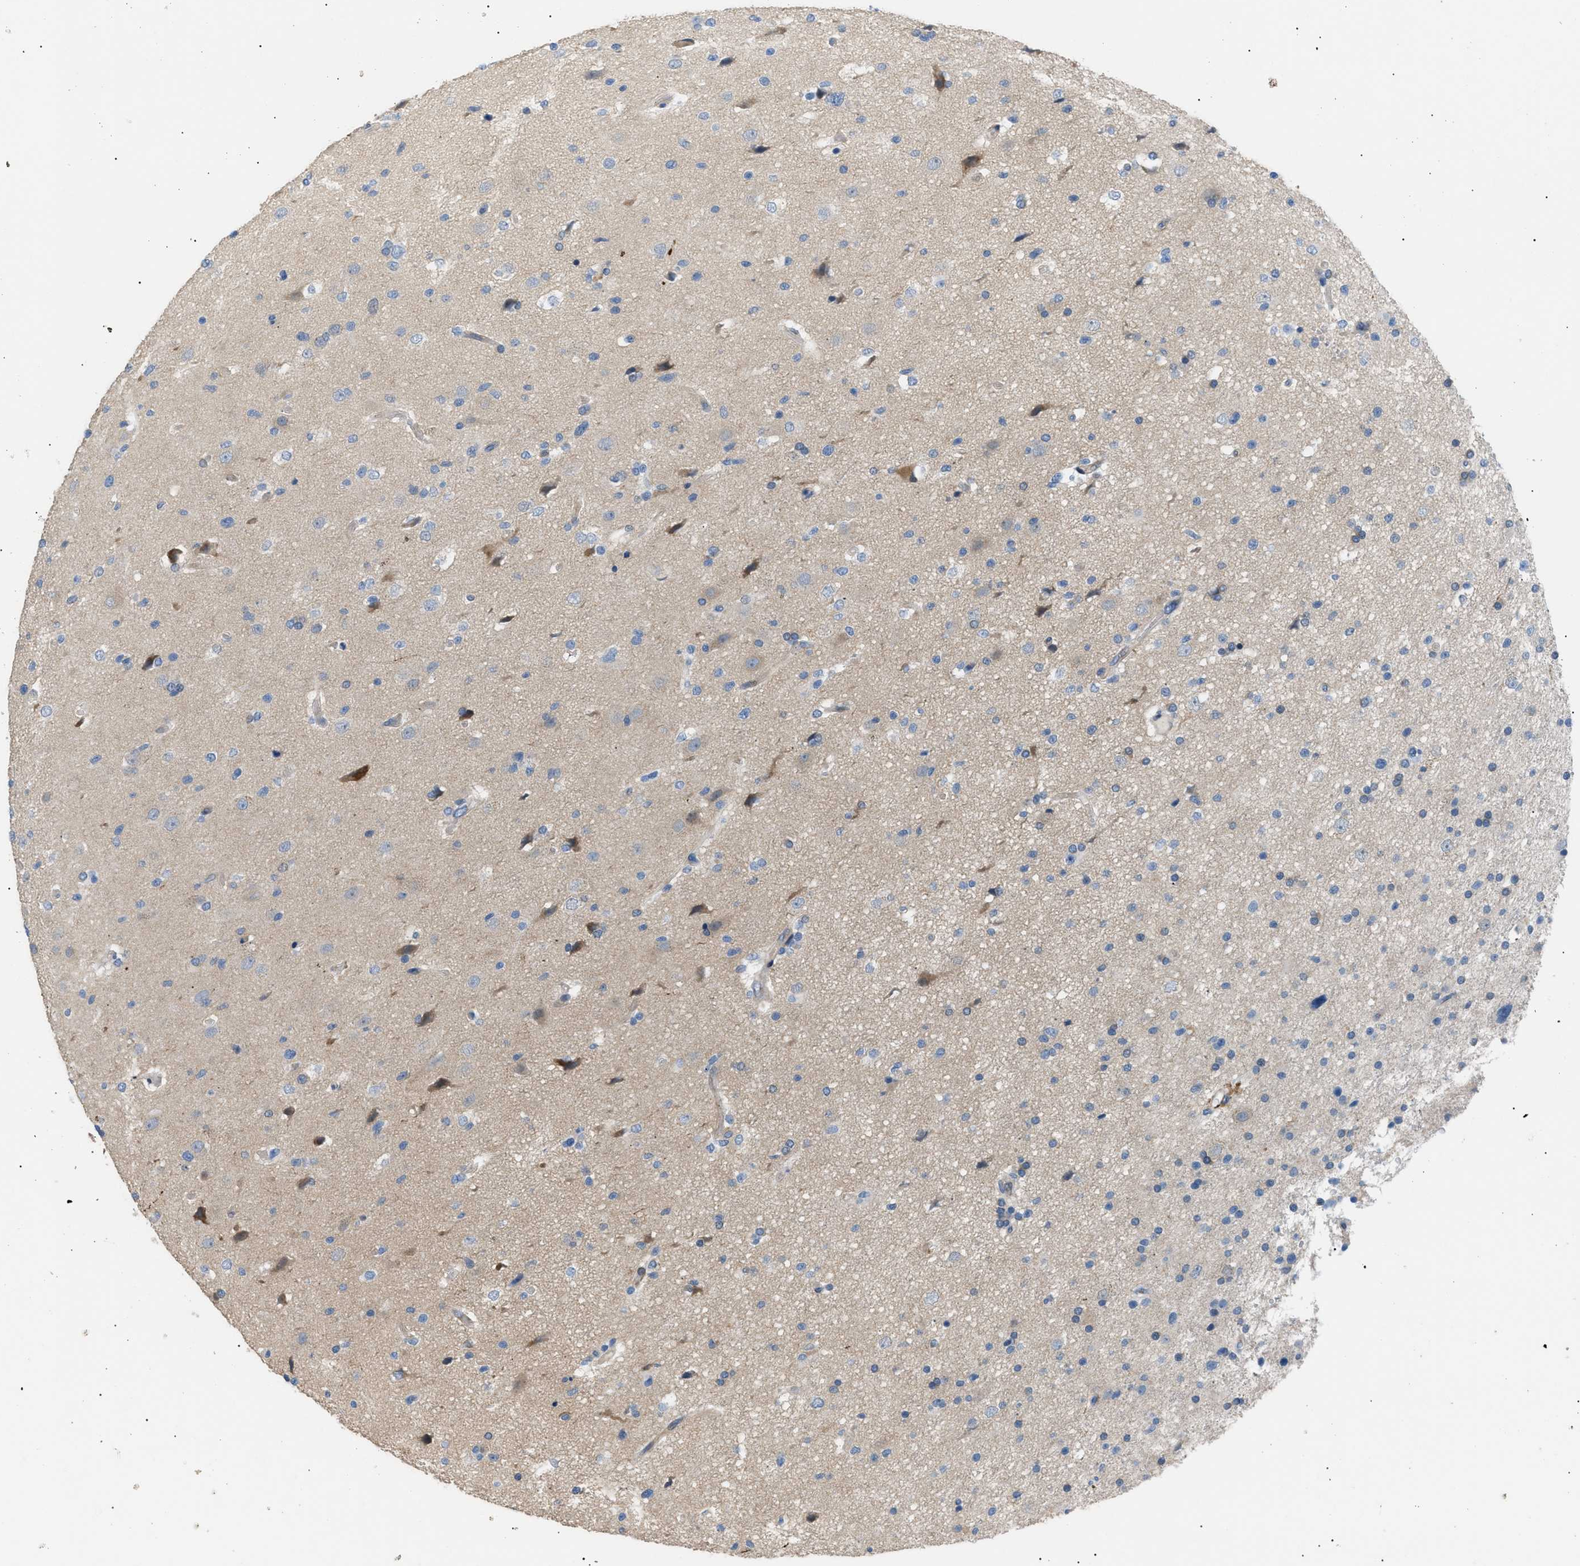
{"staining": {"intensity": "weak", "quantity": "25%-75%", "location": "cytoplasmic/membranous"}, "tissue": "glioma", "cell_type": "Tumor cells", "image_type": "cancer", "snomed": [{"axis": "morphology", "description": "Glioma, malignant, High grade"}, {"axis": "topography", "description": "Brain"}], "caption": "Weak cytoplasmic/membranous positivity for a protein is appreciated in about 25%-75% of tumor cells of glioma using immunohistochemistry.", "gene": "ICA1", "patient": {"sex": "male", "age": 33}}